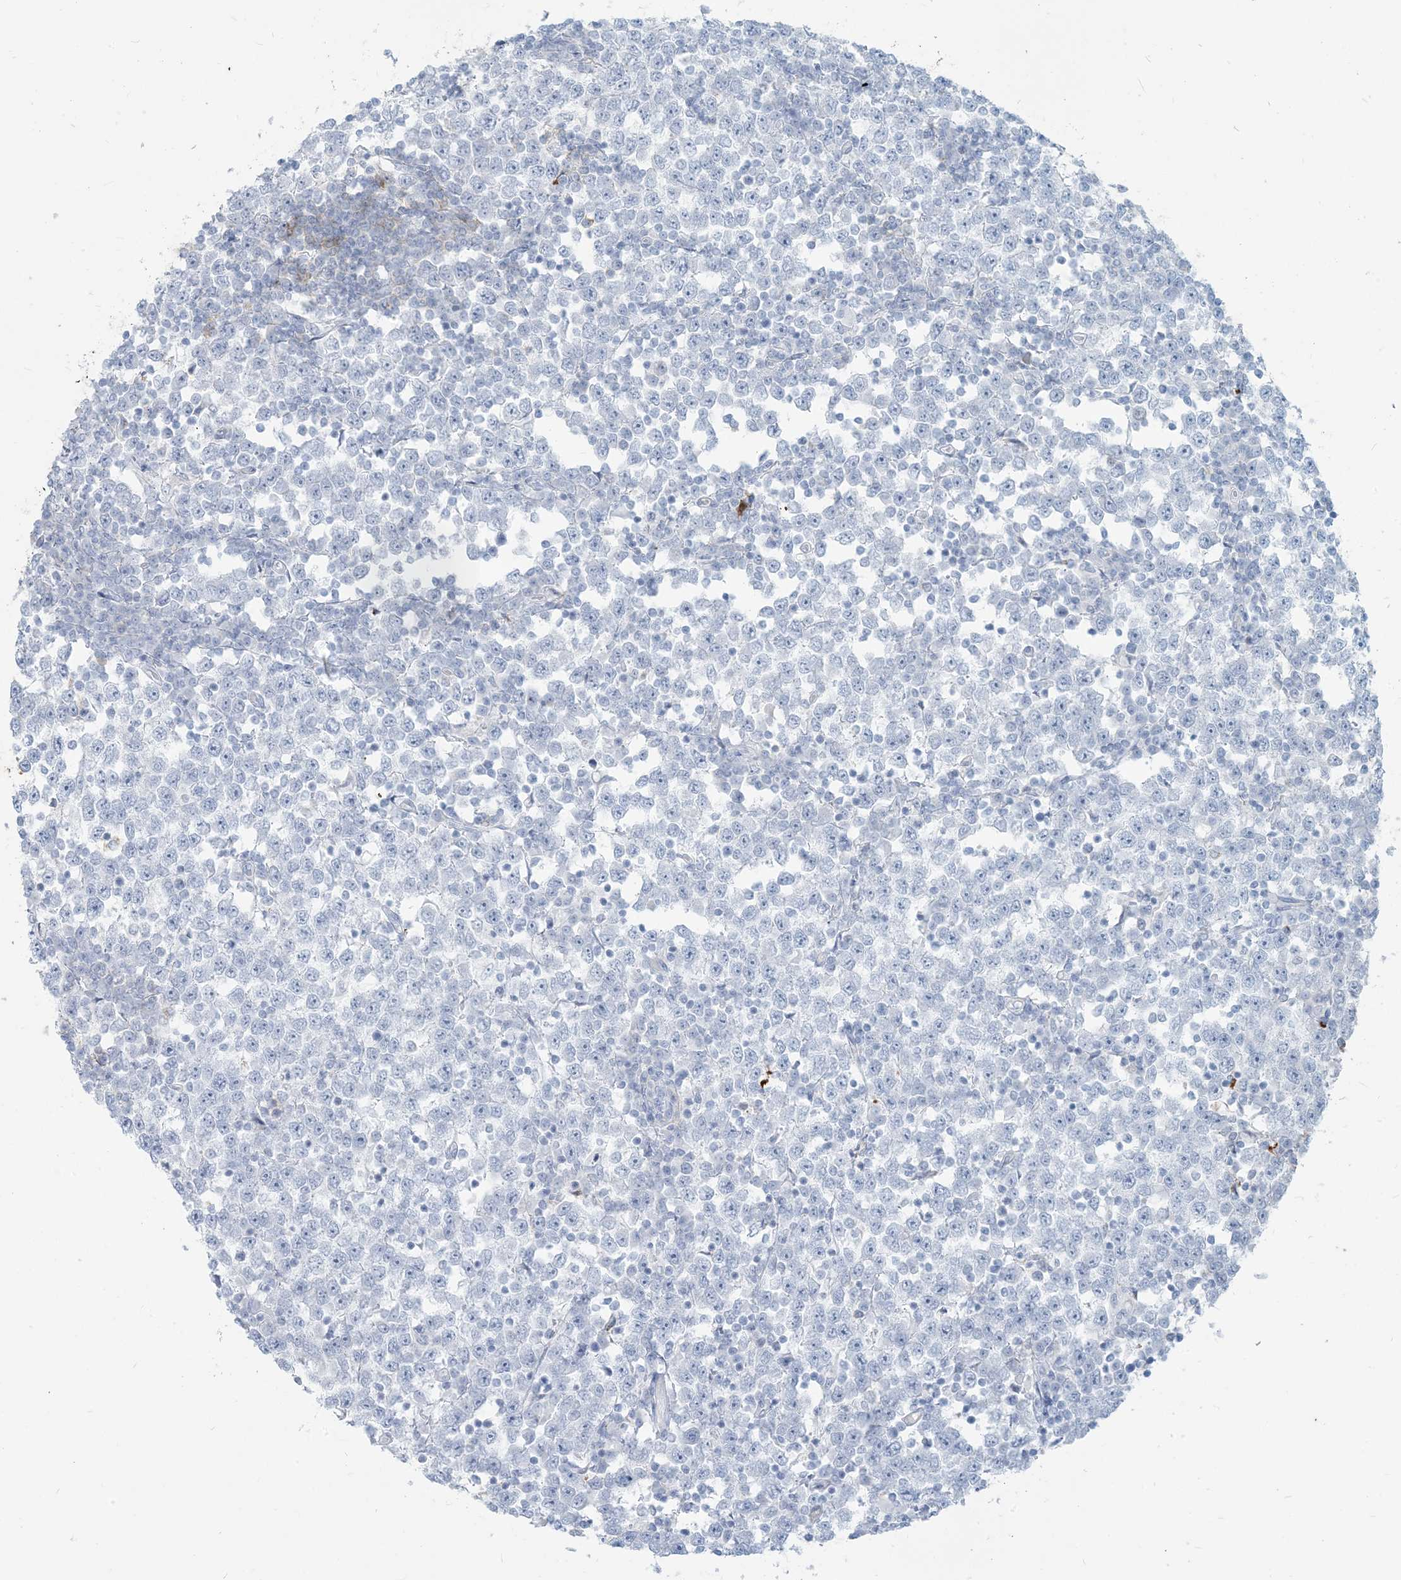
{"staining": {"intensity": "negative", "quantity": "none", "location": "none"}, "tissue": "testis cancer", "cell_type": "Tumor cells", "image_type": "cancer", "snomed": [{"axis": "morphology", "description": "Seminoma, NOS"}, {"axis": "topography", "description": "Testis"}], "caption": "Testis seminoma was stained to show a protein in brown. There is no significant expression in tumor cells.", "gene": "HLA-DRB1", "patient": {"sex": "male", "age": 65}}